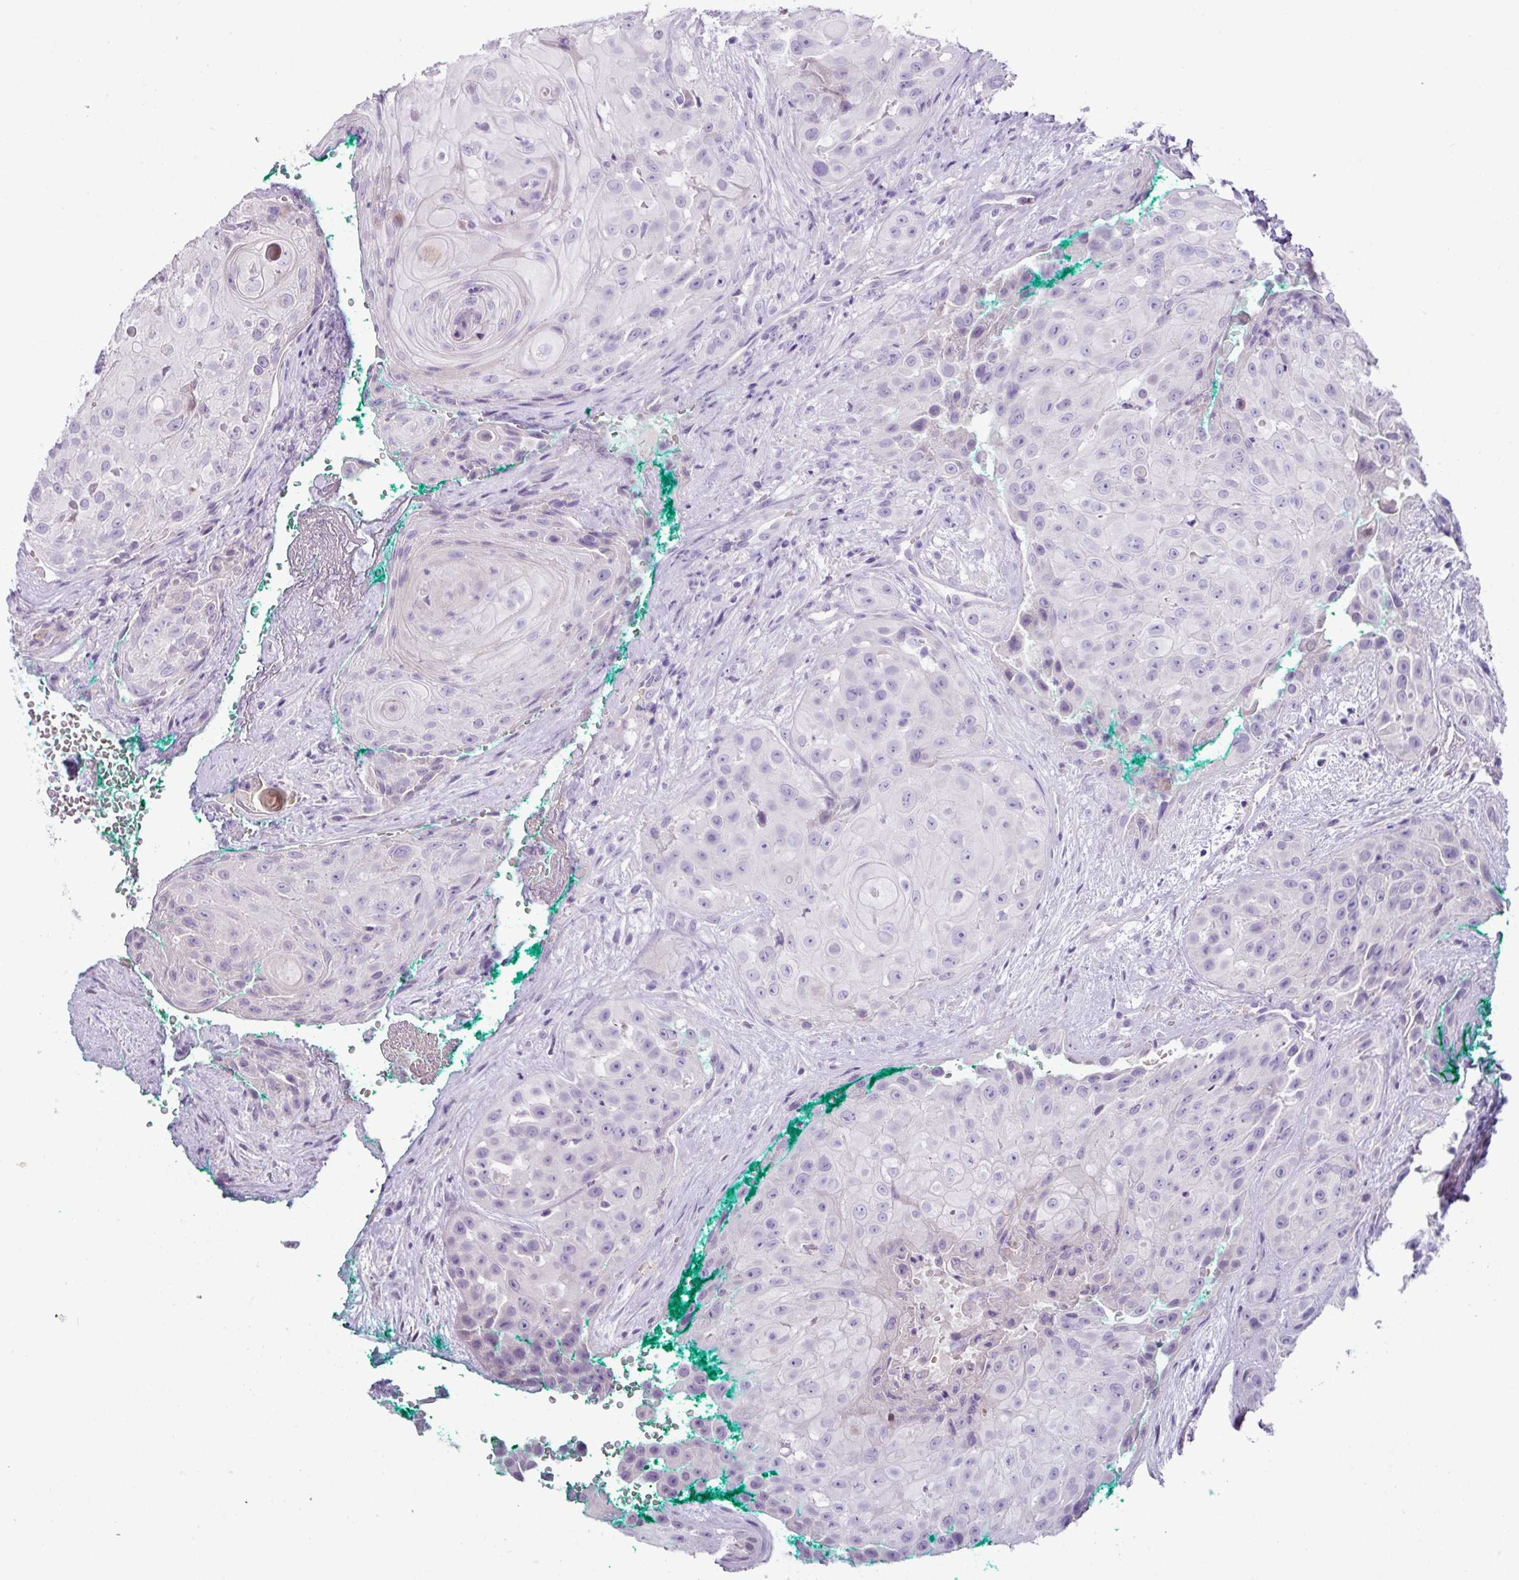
{"staining": {"intensity": "negative", "quantity": "none", "location": "none"}, "tissue": "head and neck cancer", "cell_type": "Tumor cells", "image_type": "cancer", "snomed": [{"axis": "morphology", "description": "Squamous cell carcinoma, NOS"}, {"axis": "topography", "description": "Head-Neck"}], "caption": "Head and neck squamous cell carcinoma stained for a protein using immunohistochemistry shows no positivity tumor cells.", "gene": "RGS16", "patient": {"sex": "male", "age": 83}}